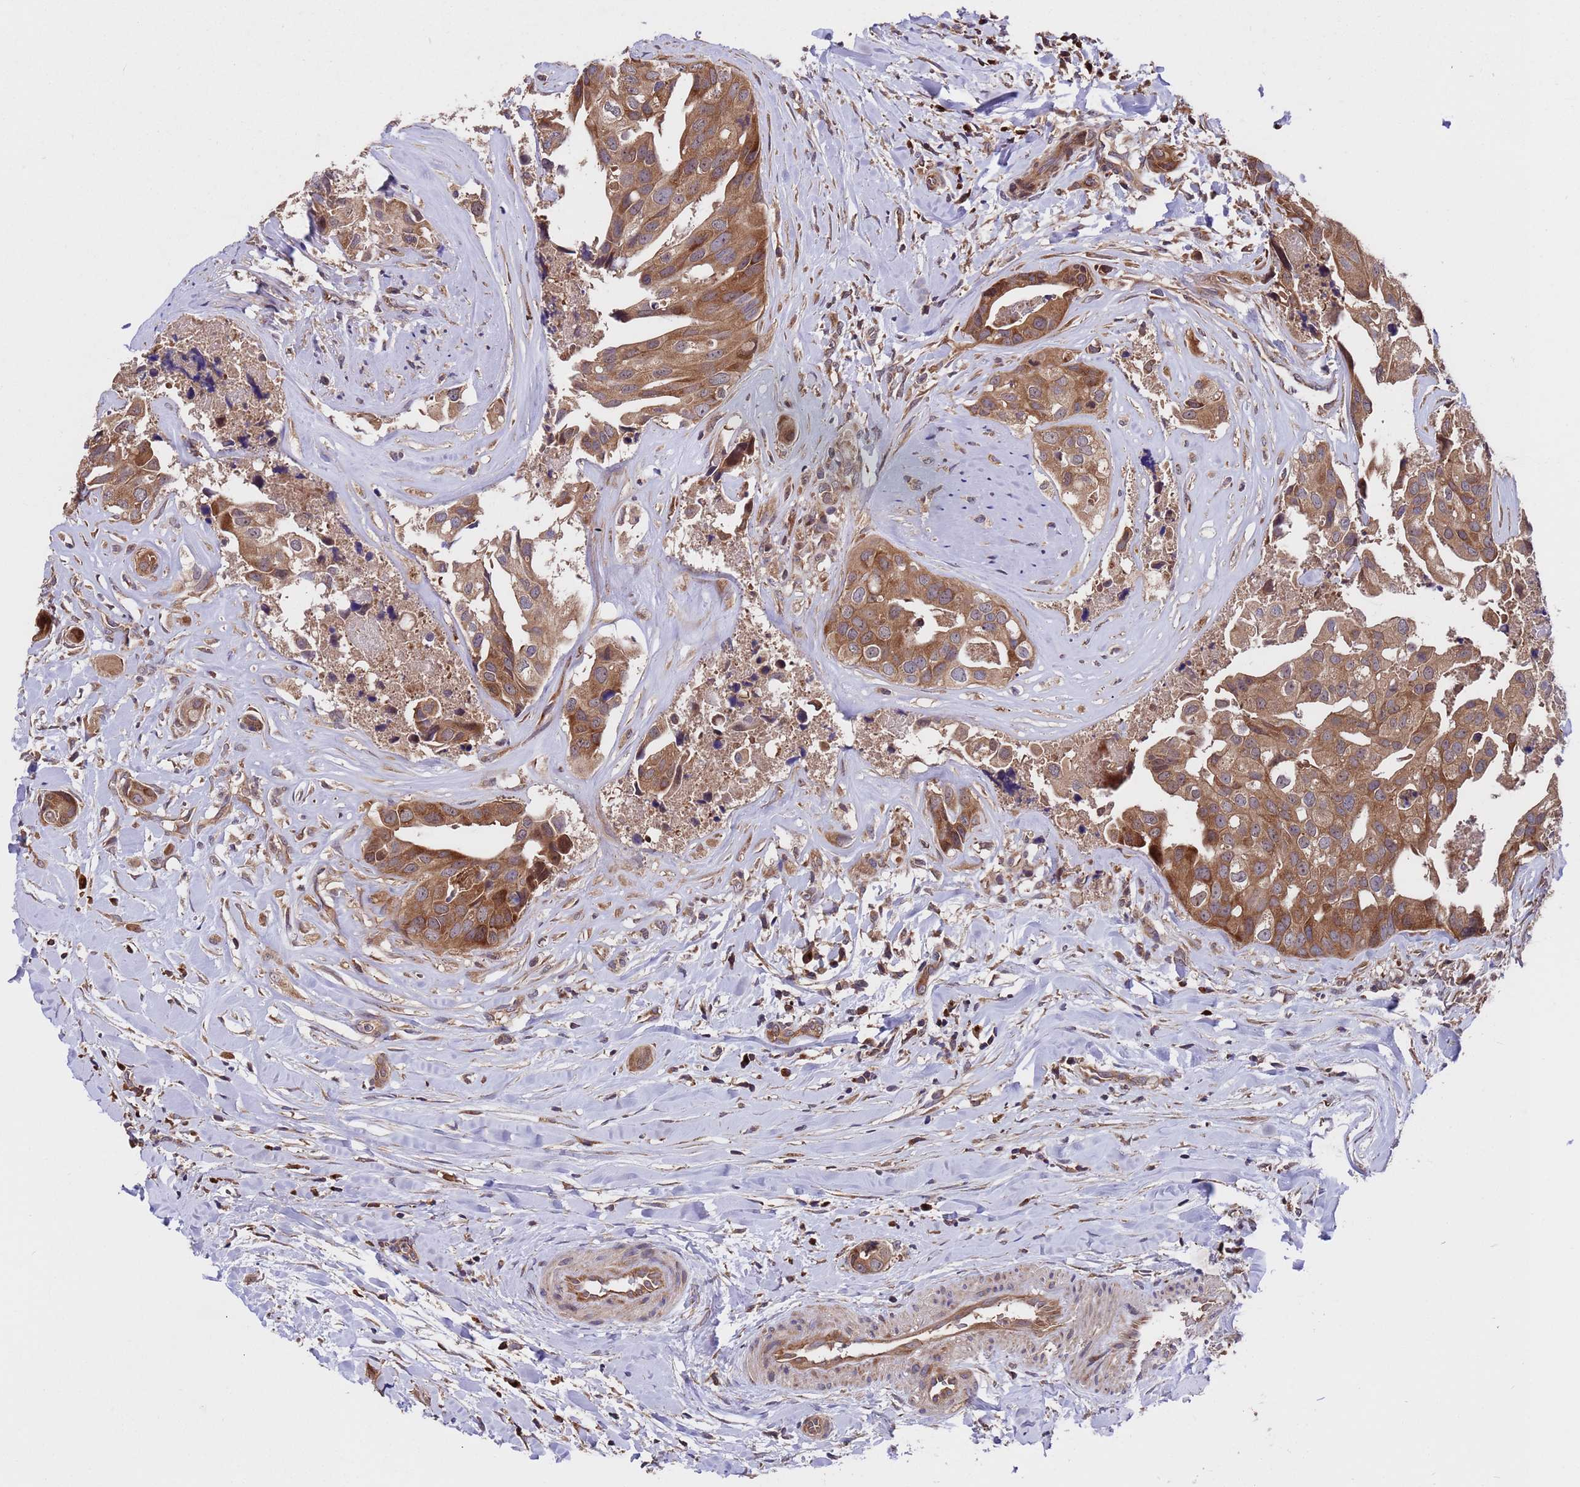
{"staining": {"intensity": "moderate", "quantity": ">75%", "location": "cytoplasmic/membranous"}, "tissue": "head and neck cancer", "cell_type": "Tumor cells", "image_type": "cancer", "snomed": [{"axis": "morphology", "description": "Adenocarcinoma, NOS"}, {"axis": "morphology", "description": "Adenocarcinoma, metastatic, NOS"}, {"axis": "topography", "description": "Head-Neck"}], "caption": "Protein expression analysis of human head and neck cancer reveals moderate cytoplasmic/membranous staining in approximately >75% of tumor cells.", "gene": "TSR3", "patient": {"sex": "male", "age": 75}}